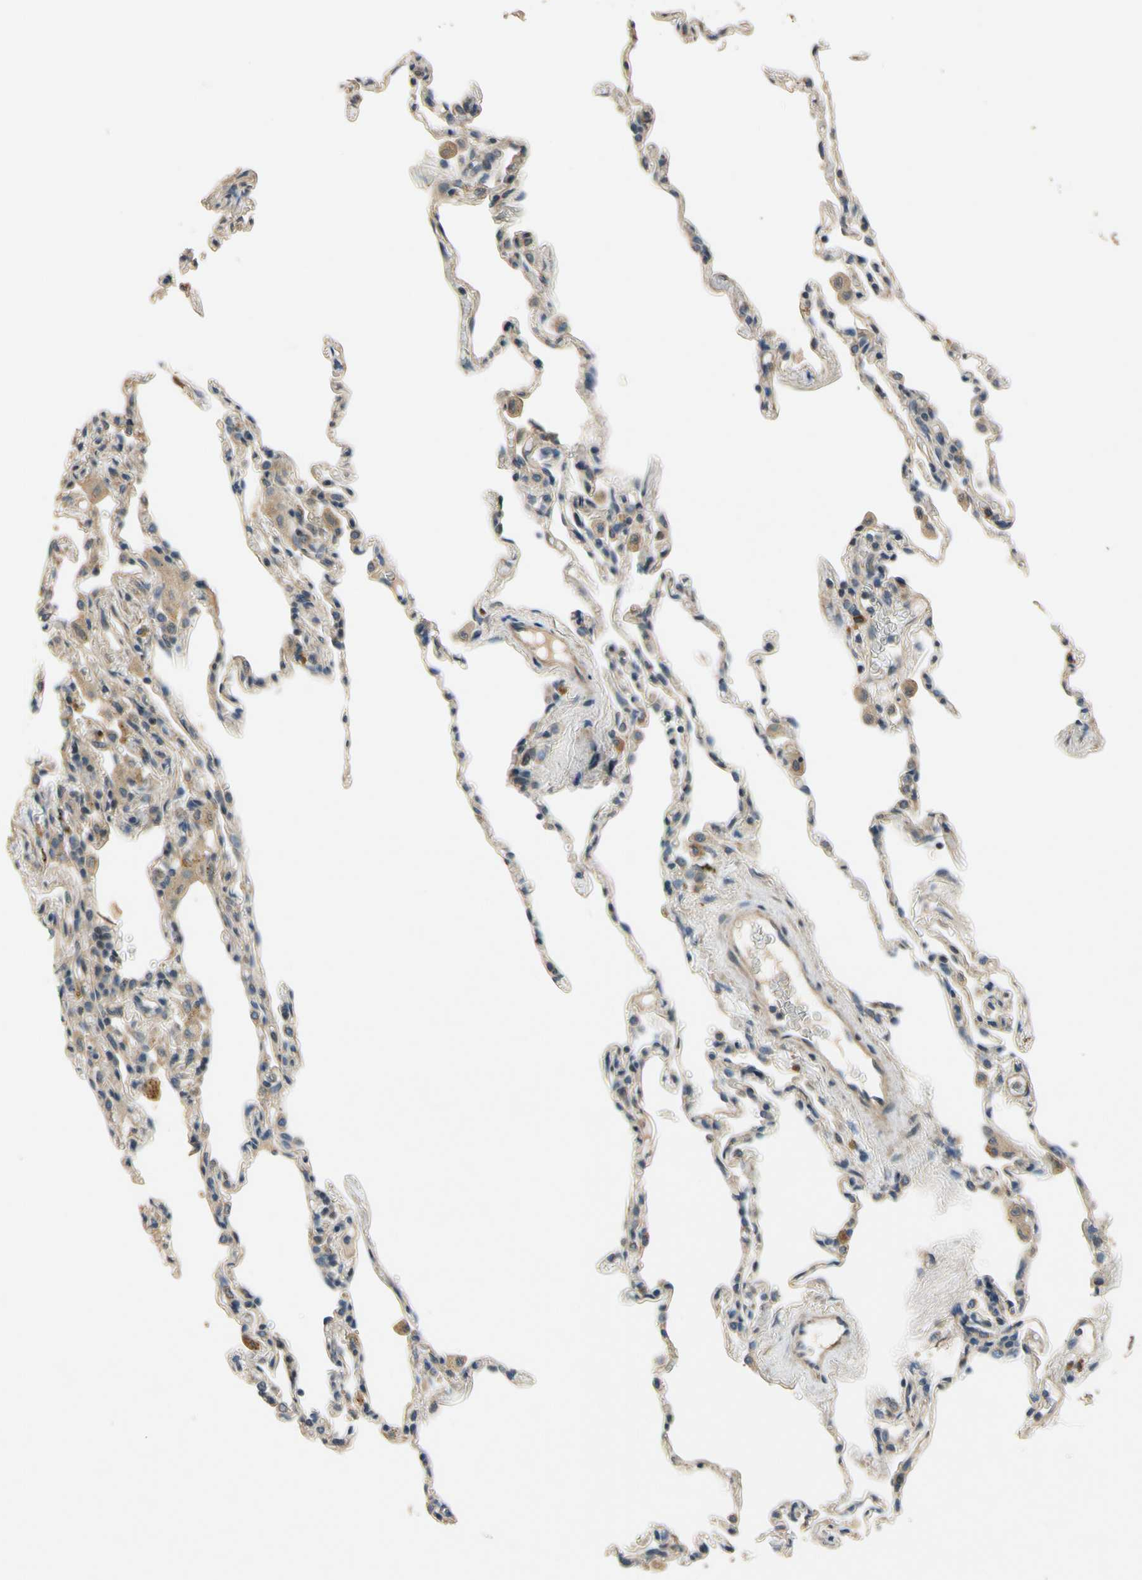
{"staining": {"intensity": "weak", "quantity": "<25%", "location": "cytoplasmic/membranous"}, "tissue": "lung", "cell_type": "Alveolar cells", "image_type": "normal", "snomed": [{"axis": "morphology", "description": "Normal tissue, NOS"}, {"axis": "topography", "description": "Lung"}], "caption": "A photomicrograph of lung stained for a protein exhibits no brown staining in alveolar cells. (DAB (3,3'-diaminobenzidine) immunohistochemistry, high magnification).", "gene": "ALKBH3", "patient": {"sex": "male", "age": 59}}